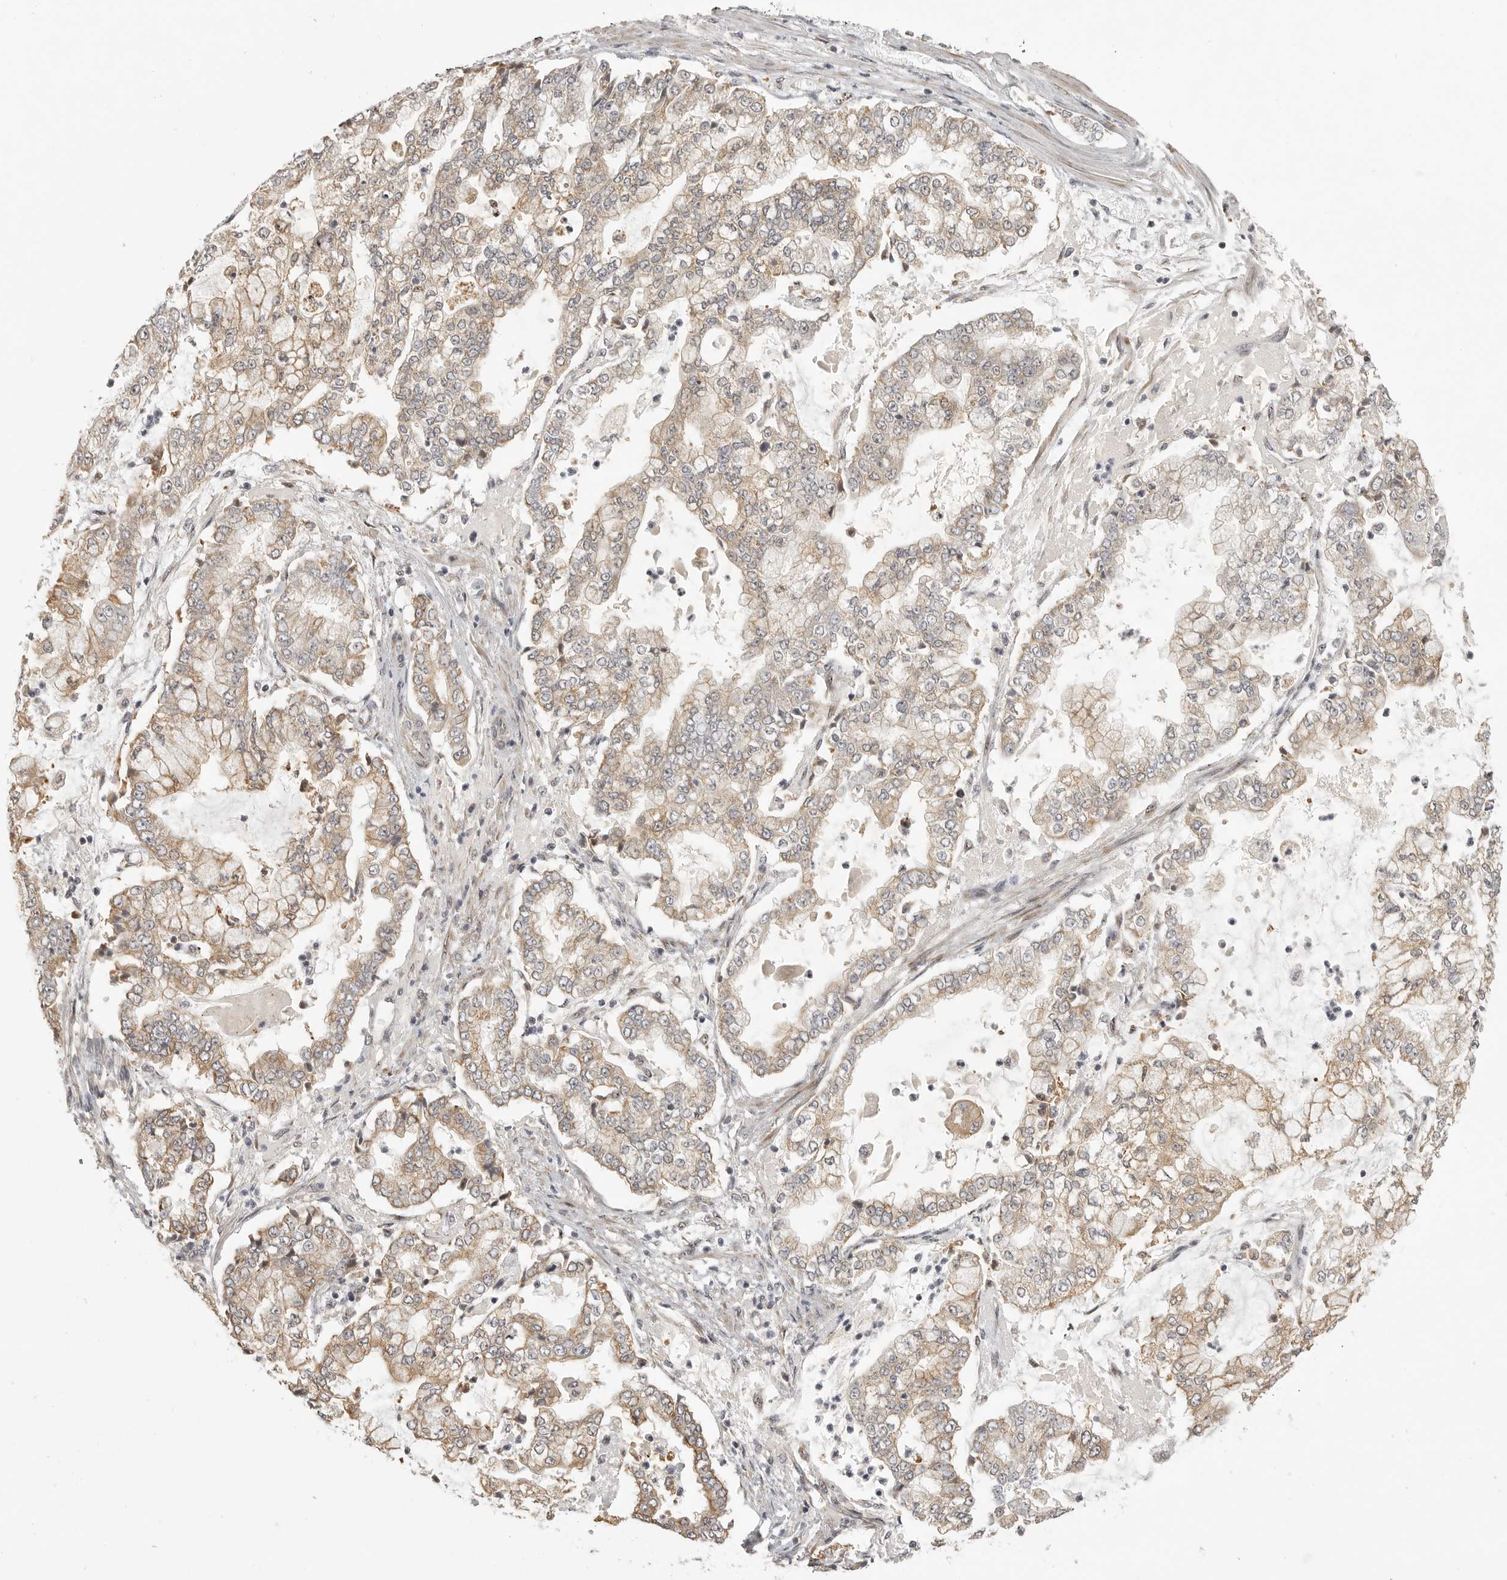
{"staining": {"intensity": "weak", "quantity": ">75%", "location": "cytoplasmic/membranous"}, "tissue": "stomach cancer", "cell_type": "Tumor cells", "image_type": "cancer", "snomed": [{"axis": "morphology", "description": "Adenocarcinoma, NOS"}, {"axis": "topography", "description": "Stomach"}], "caption": "The micrograph displays immunohistochemical staining of stomach cancer (adenocarcinoma). There is weak cytoplasmic/membranous expression is seen in approximately >75% of tumor cells.", "gene": "POLE2", "patient": {"sex": "male", "age": 76}}